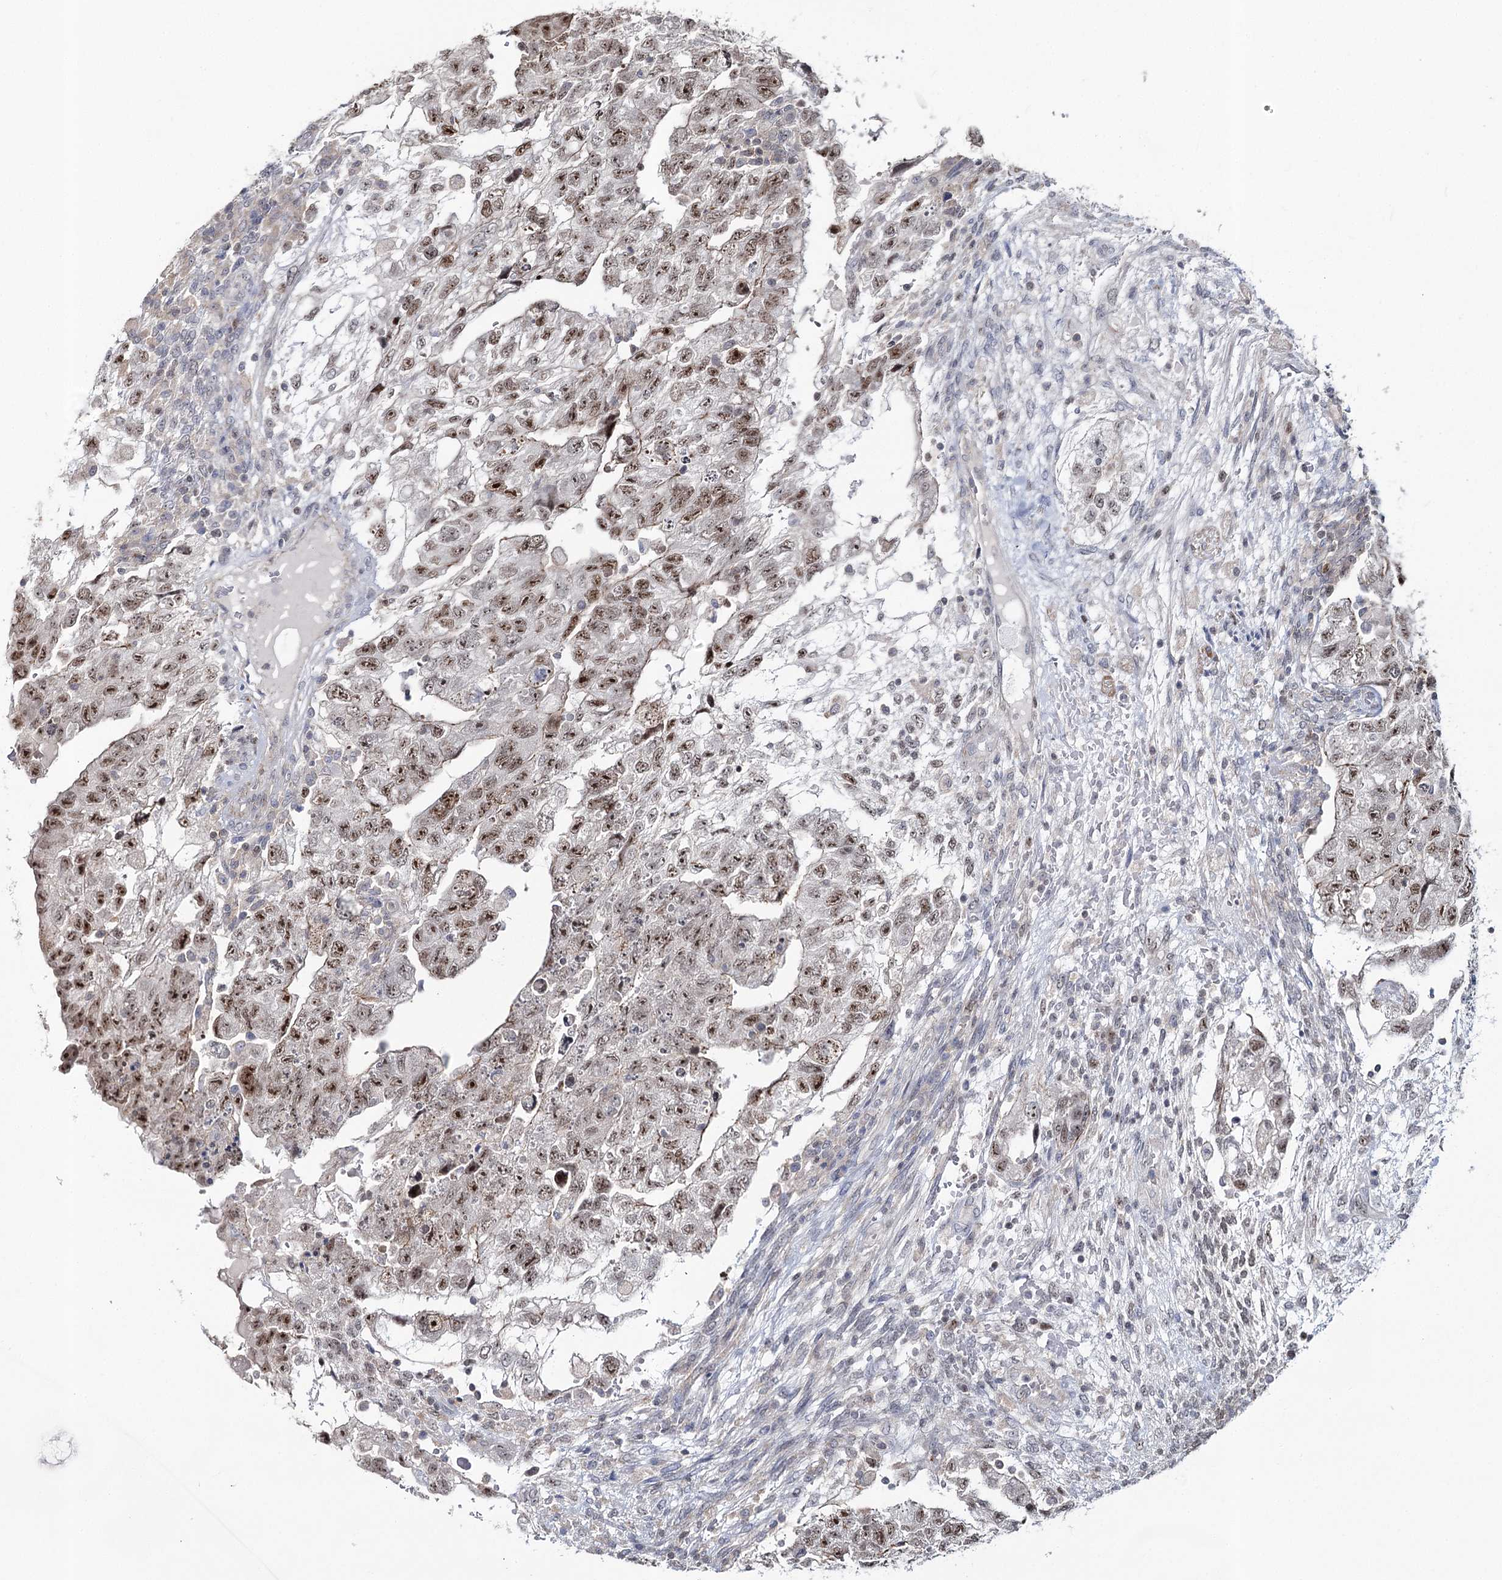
{"staining": {"intensity": "moderate", "quantity": ">75%", "location": "nuclear"}, "tissue": "testis cancer", "cell_type": "Tumor cells", "image_type": "cancer", "snomed": [{"axis": "morphology", "description": "Carcinoma, Embryonal, NOS"}, {"axis": "topography", "description": "Testis"}], "caption": "A brown stain labels moderate nuclear positivity of a protein in human testis cancer (embryonal carcinoma) tumor cells.", "gene": "ZC3H8", "patient": {"sex": "male", "age": 36}}